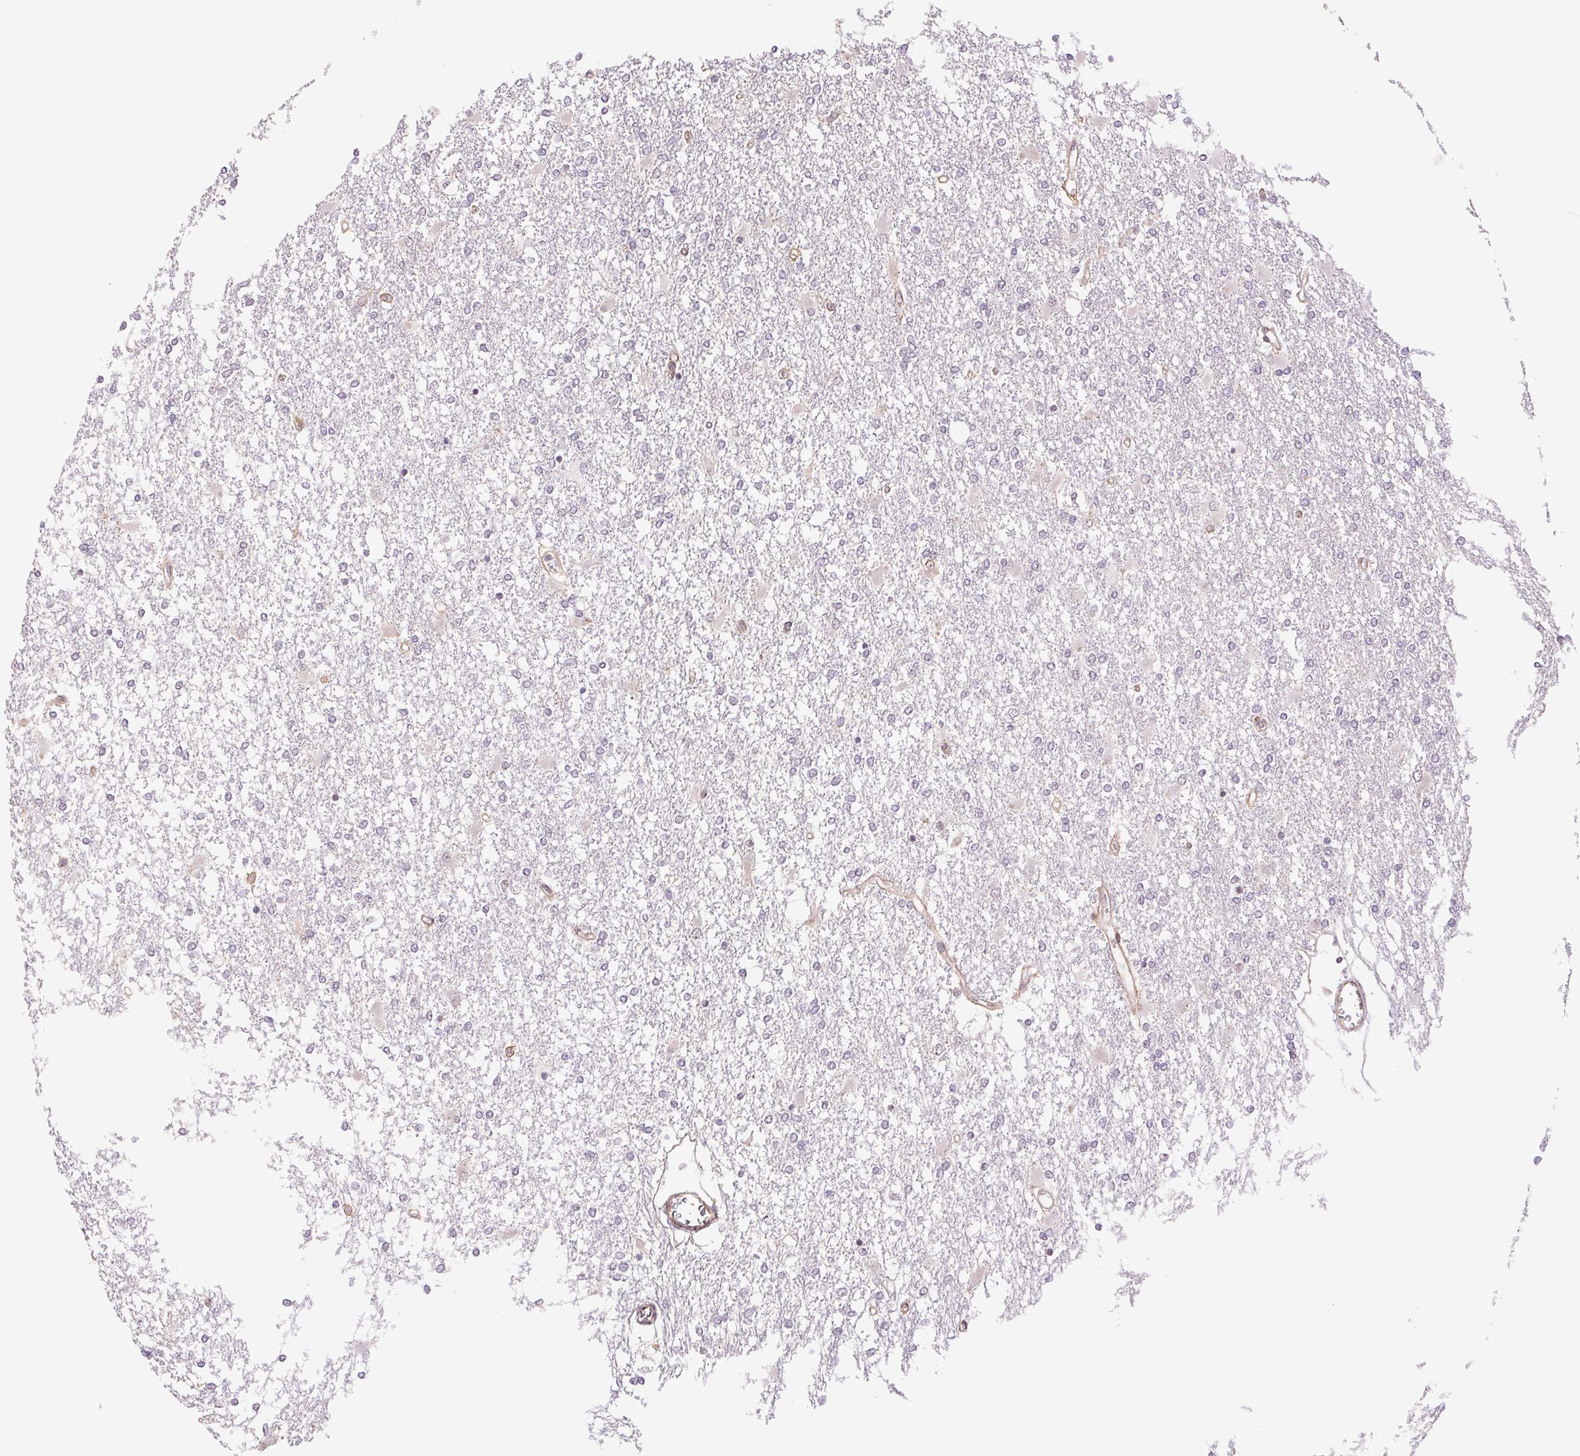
{"staining": {"intensity": "negative", "quantity": "none", "location": "none"}, "tissue": "glioma", "cell_type": "Tumor cells", "image_type": "cancer", "snomed": [{"axis": "morphology", "description": "Glioma, malignant, High grade"}, {"axis": "topography", "description": "Cerebral cortex"}], "caption": "High magnification brightfield microscopy of high-grade glioma (malignant) stained with DAB (3,3'-diaminobenzidine) (brown) and counterstained with hematoxylin (blue): tumor cells show no significant staining.", "gene": "CWC25", "patient": {"sex": "male", "age": 79}}